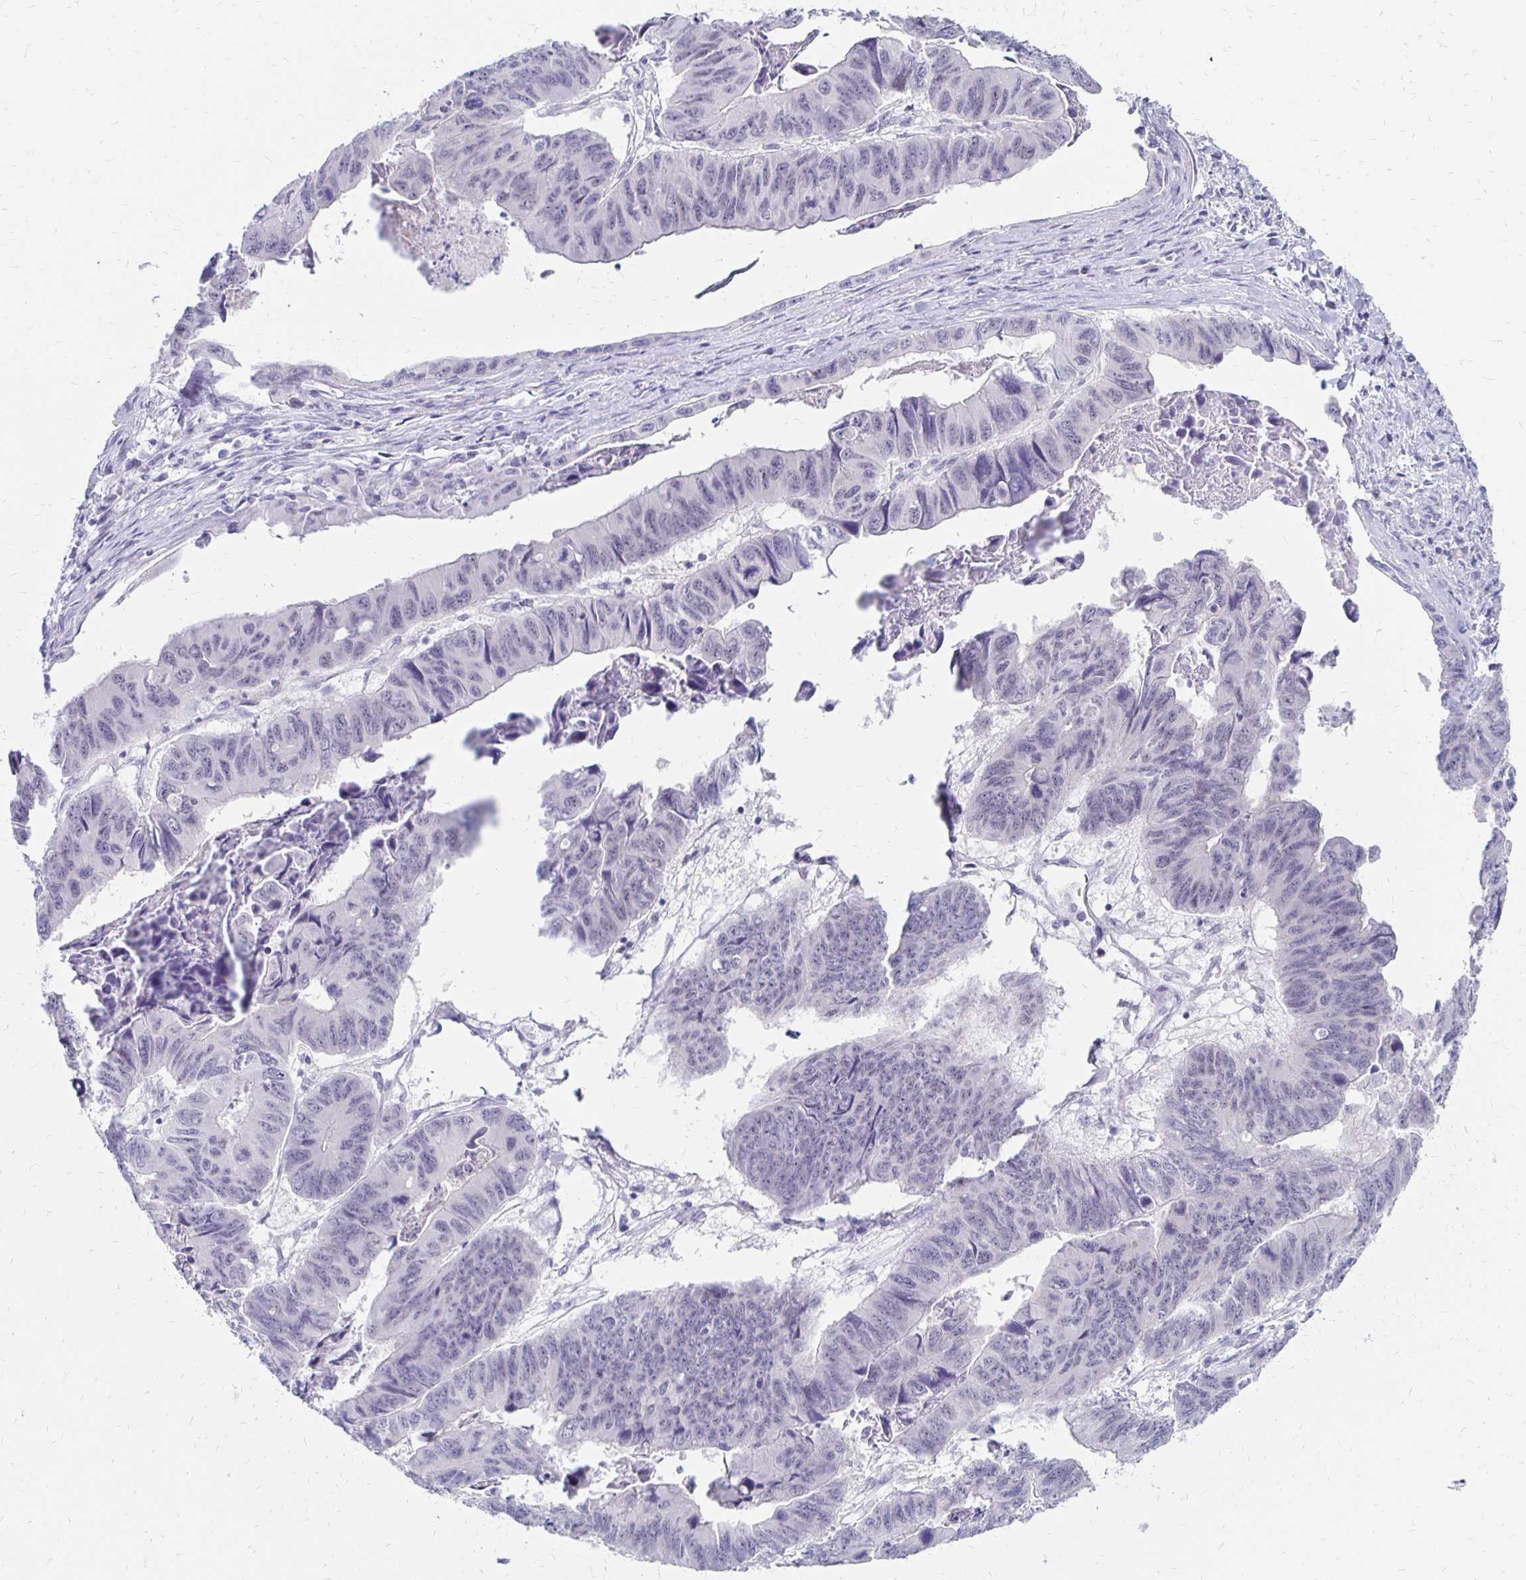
{"staining": {"intensity": "negative", "quantity": "none", "location": "none"}, "tissue": "stomach cancer", "cell_type": "Tumor cells", "image_type": "cancer", "snomed": [{"axis": "morphology", "description": "Adenocarcinoma, NOS"}, {"axis": "topography", "description": "Stomach, lower"}], "caption": "A high-resolution image shows immunohistochemistry staining of stomach cancer, which reveals no significant staining in tumor cells.", "gene": "SYT2", "patient": {"sex": "male", "age": 77}}